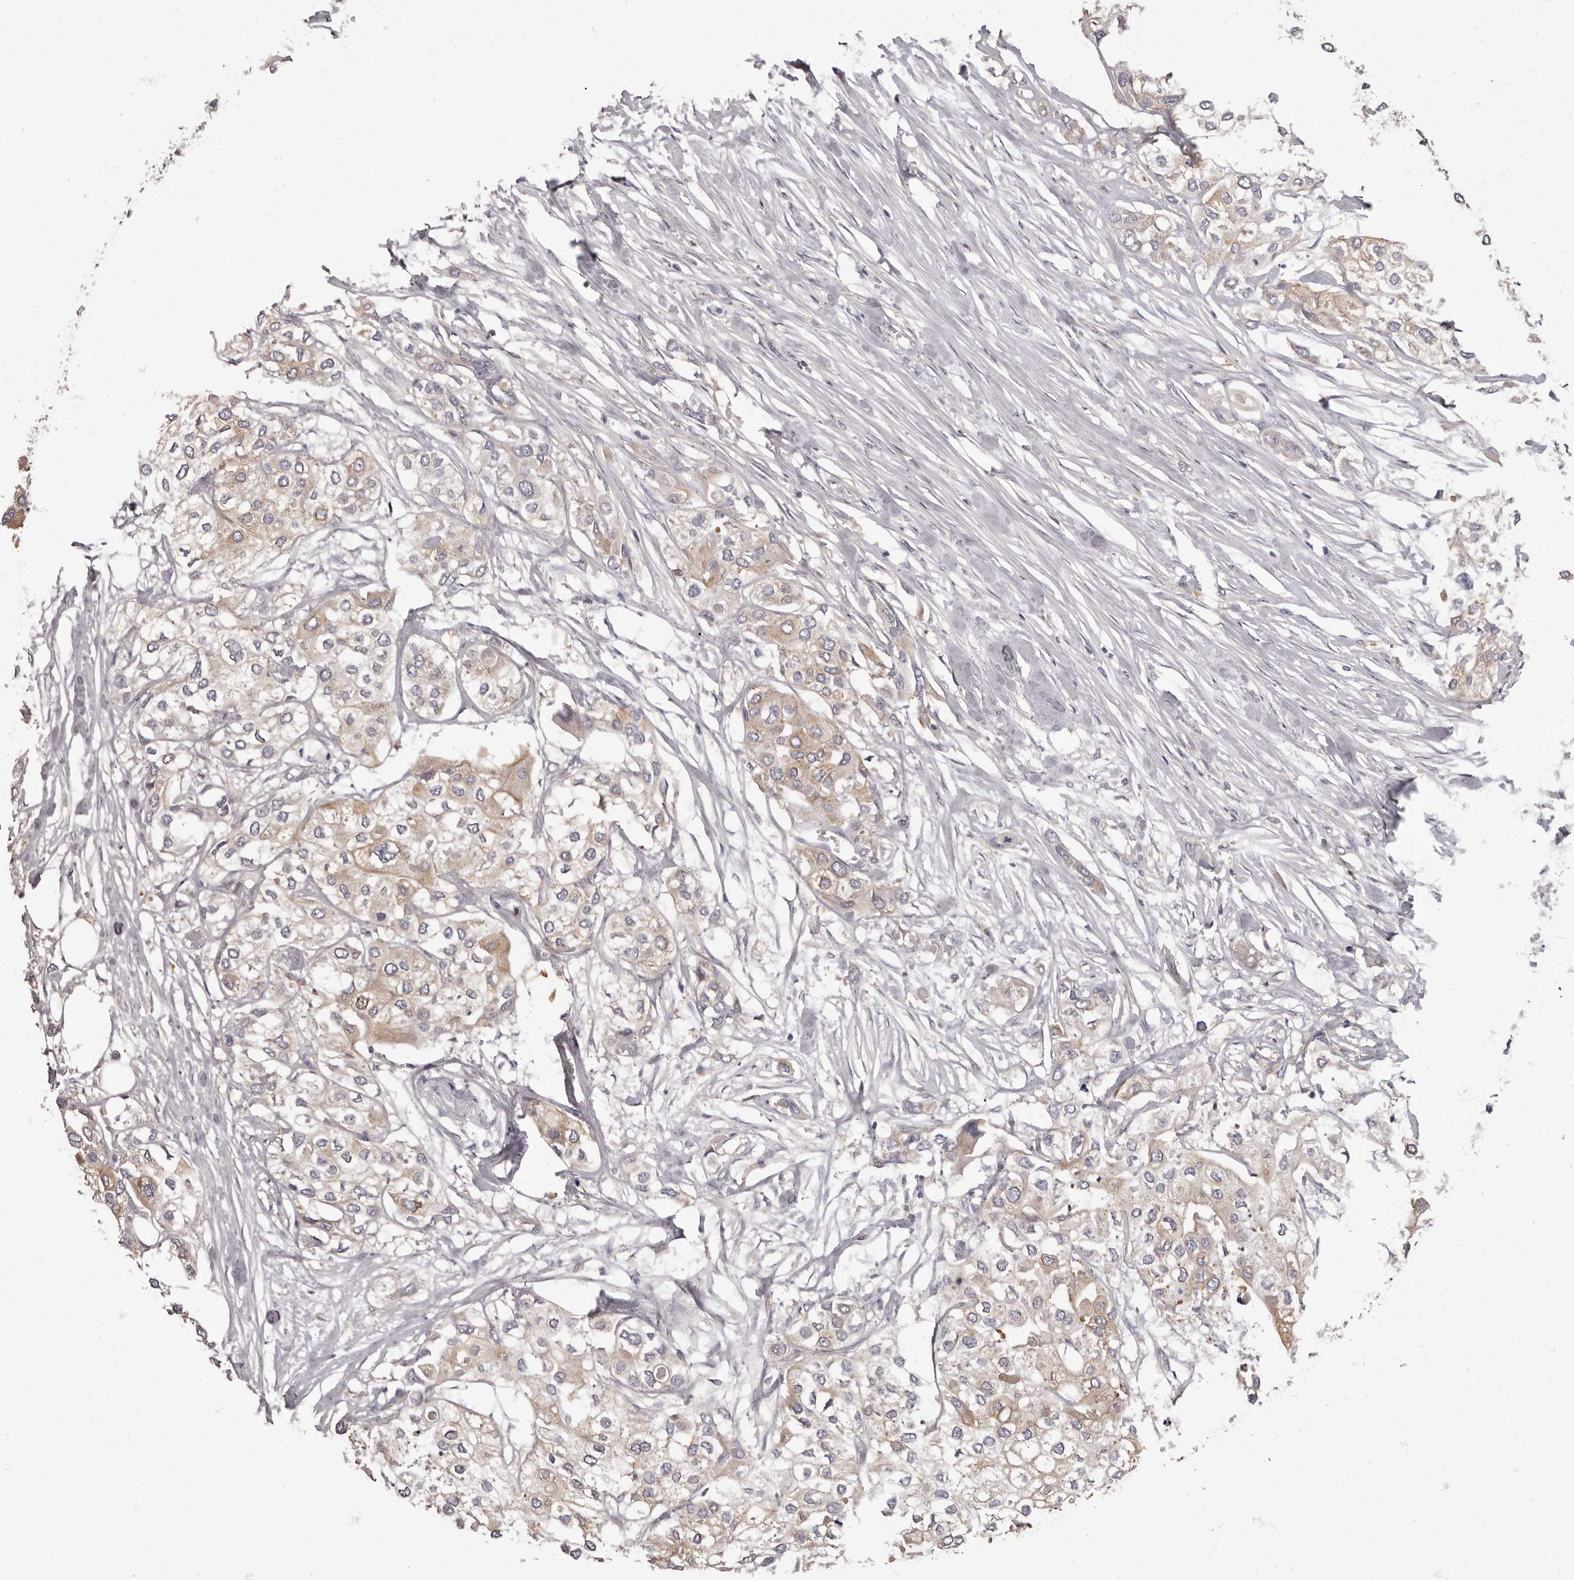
{"staining": {"intensity": "weak", "quantity": ">75%", "location": "cytoplasmic/membranous"}, "tissue": "urothelial cancer", "cell_type": "Tumor cells", "image_type": "cancer", "snomed": [{"axis": "morphology", "description": "Urothelial carcinoma, High grade"}, {"axis": "topography", "description": "Urinary bladder"}], "caption": "High-magnification brightfield microscopy of high-grade urothelial carcinoma stained with DAB (brown) and counterstained with hematoxylin (blue). tumor cells exhibit weak cytoplasmic/membranous positivity is identified in approximately>75% of cells.", "gene": "APEH", "patient": {"sex": "male", "age": 64}}